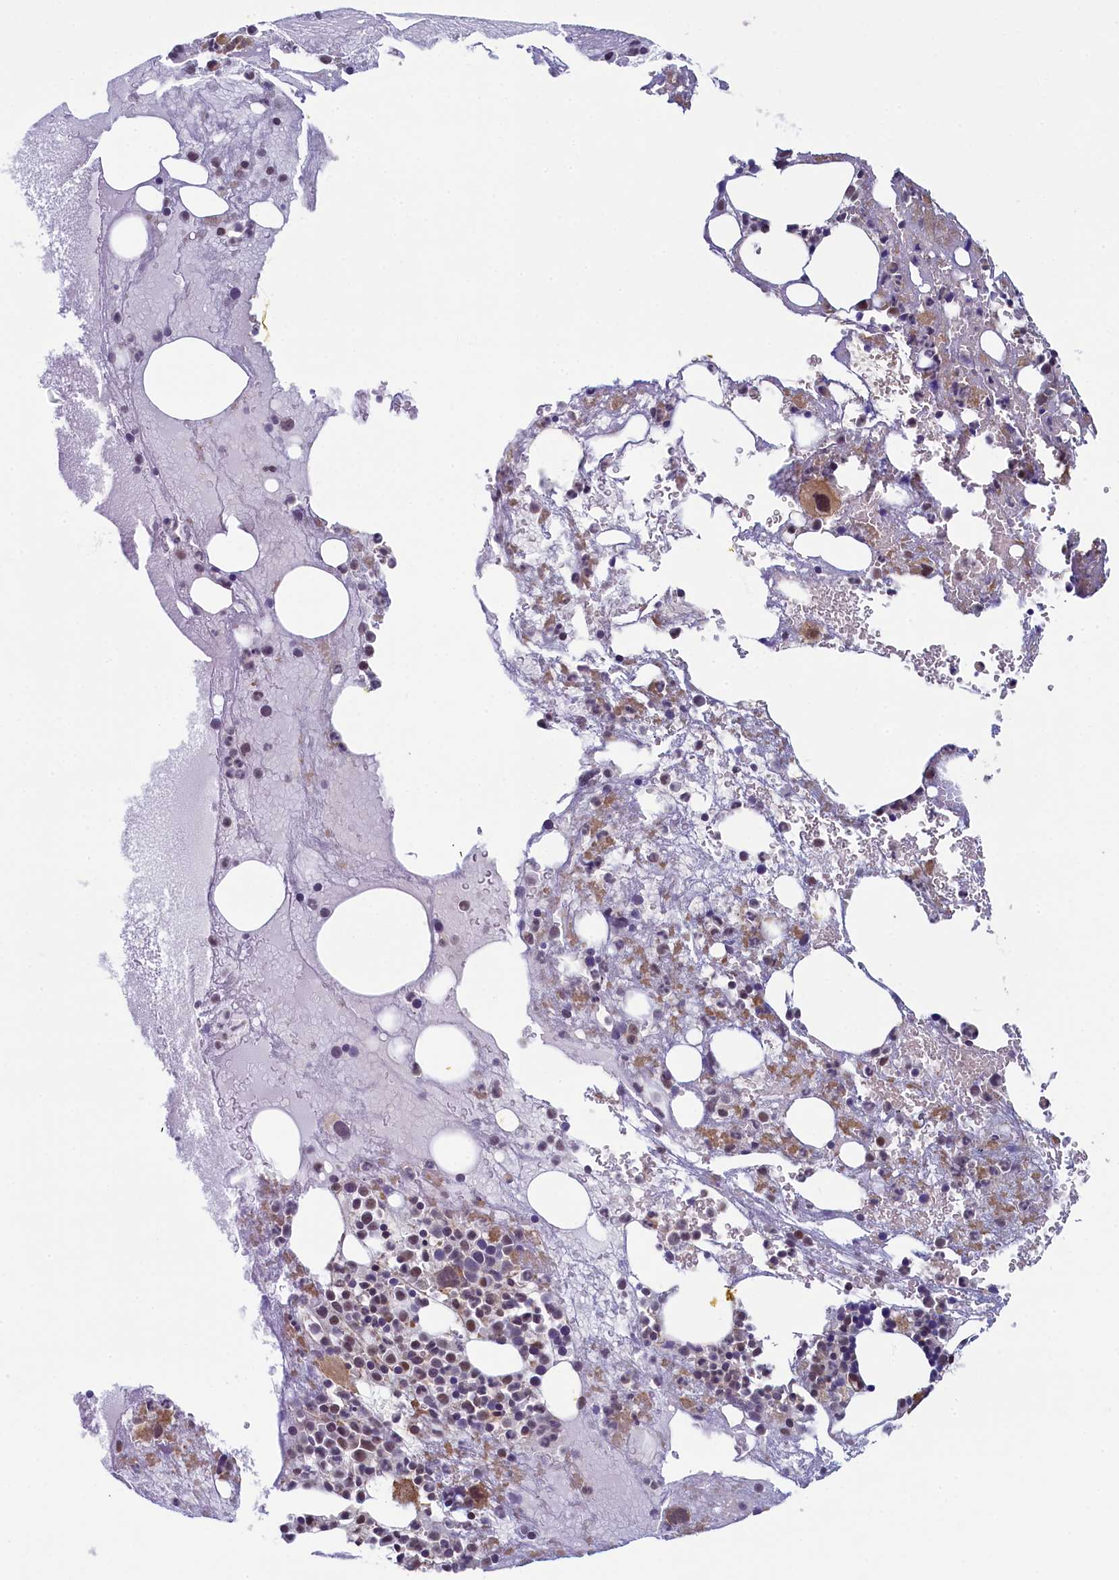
{"staining": {"intensity": "moderate", "quantity": "25%-75%", "location": "nuclear"}, "tissue": "bone marrow", "cell_type": "Hematopoietic cells", "image_type": "normal", "snomed": [{"axis": "morphology", "description": "Normal tissue, NOS"}, {"axis": "topography", "description": "Bone marrow"}], "caption": "IHC of unremarkable human bone marrow displays medium levels of moderate nuclear staining in about 25%-75% of hematopoietic cells. Using DAB (3,3'-diaminobenzidine) (brown) and hematoxylin (blue) stains, captured at high magnification using brightfield microscopy.", "gene": "INTS14", "patient": {"sex": "male", "age": 61}}